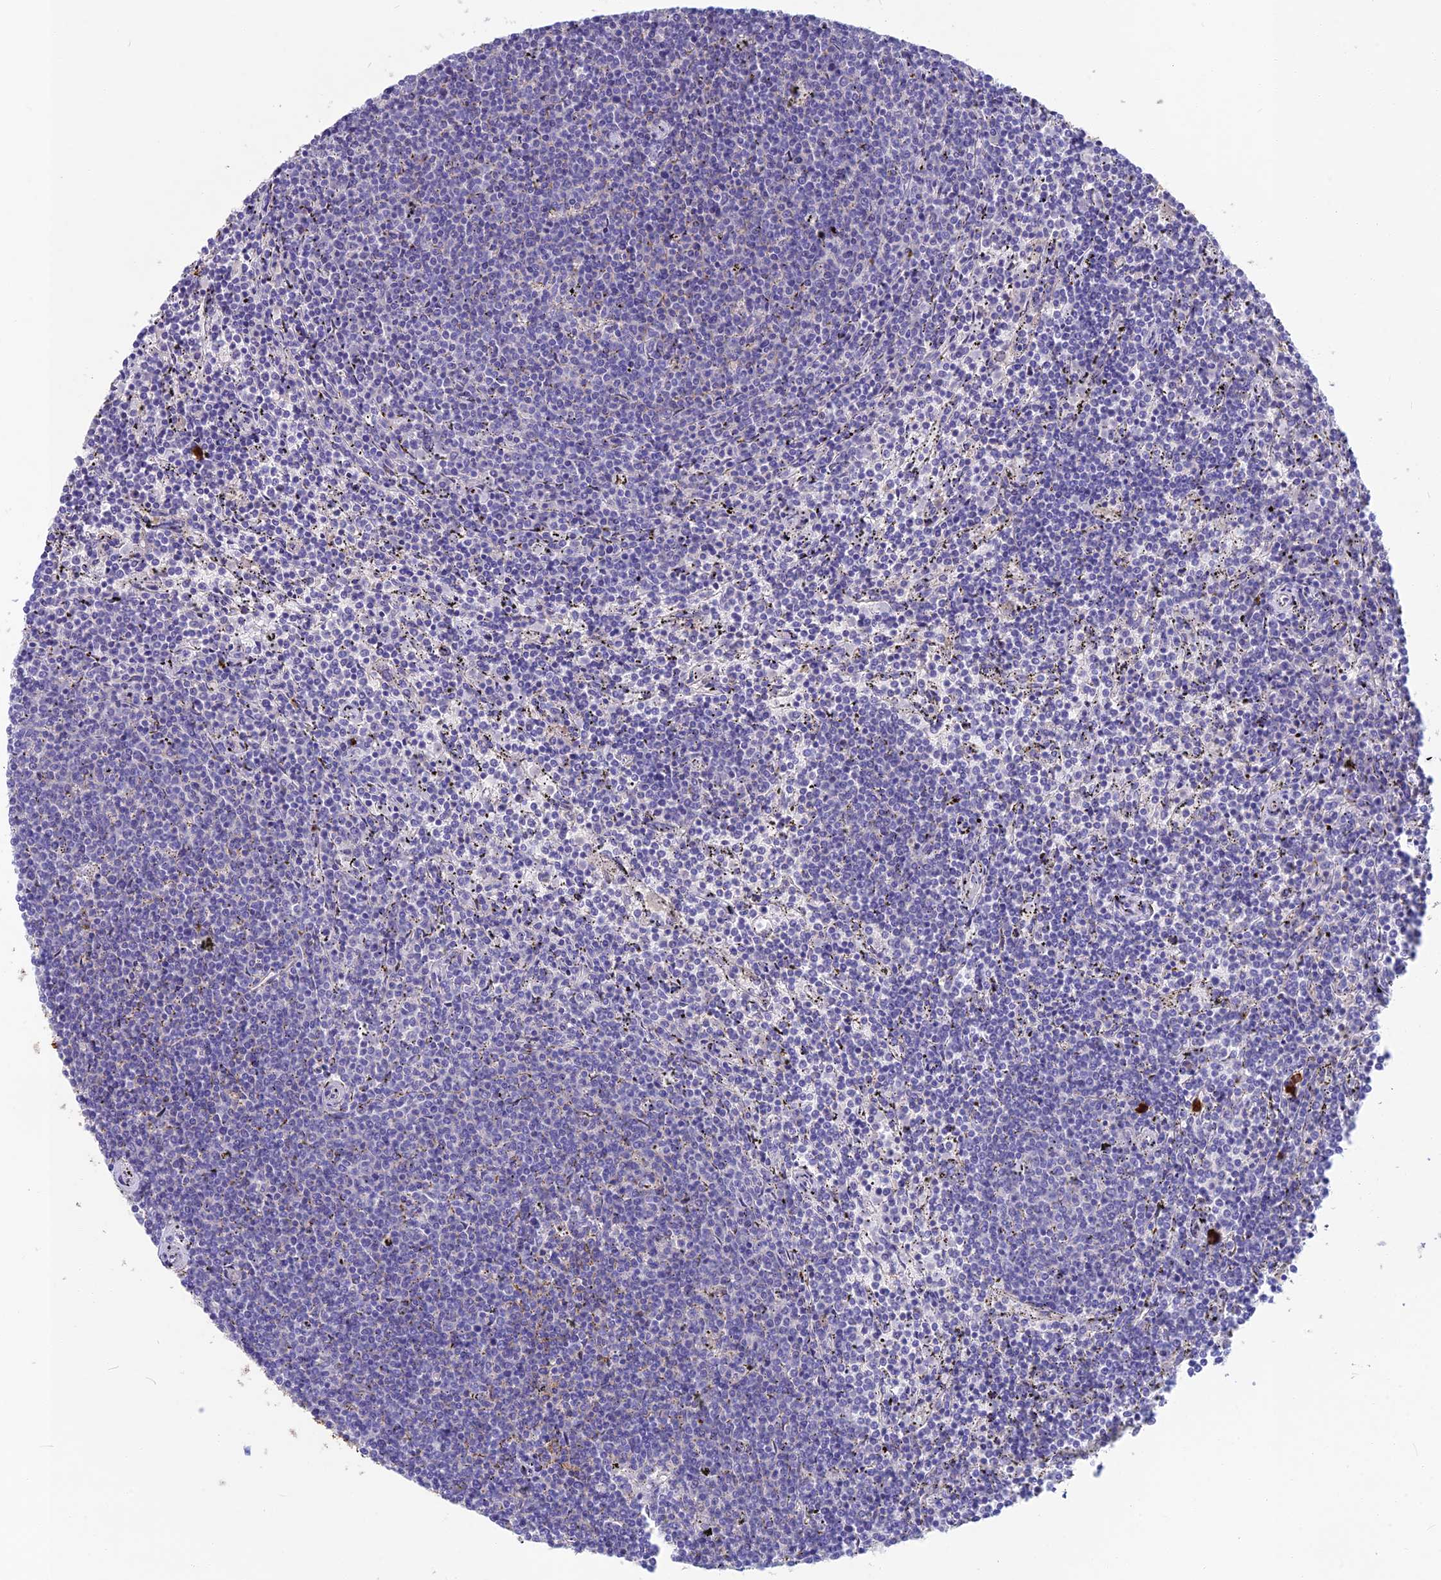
{"staining": {"intensity": "negative", "quantity": "none", "location": "none"}, "tissue": "lymphoma", "cell_type": "Tumor cells", "image_type": "cancer", "snomed": [{"axis": "morphology", "description": "Malignant lymphoma, non-Hodgkin's type, Low grade"}, {"axis": "topography", "description": "Spleen"}], "caption": "Photomicrograph shows no significant protein positivity in tumor cells of lymphoma.", "gene": "SNAP91", "patient": {"sex": "female", "age": 50}}